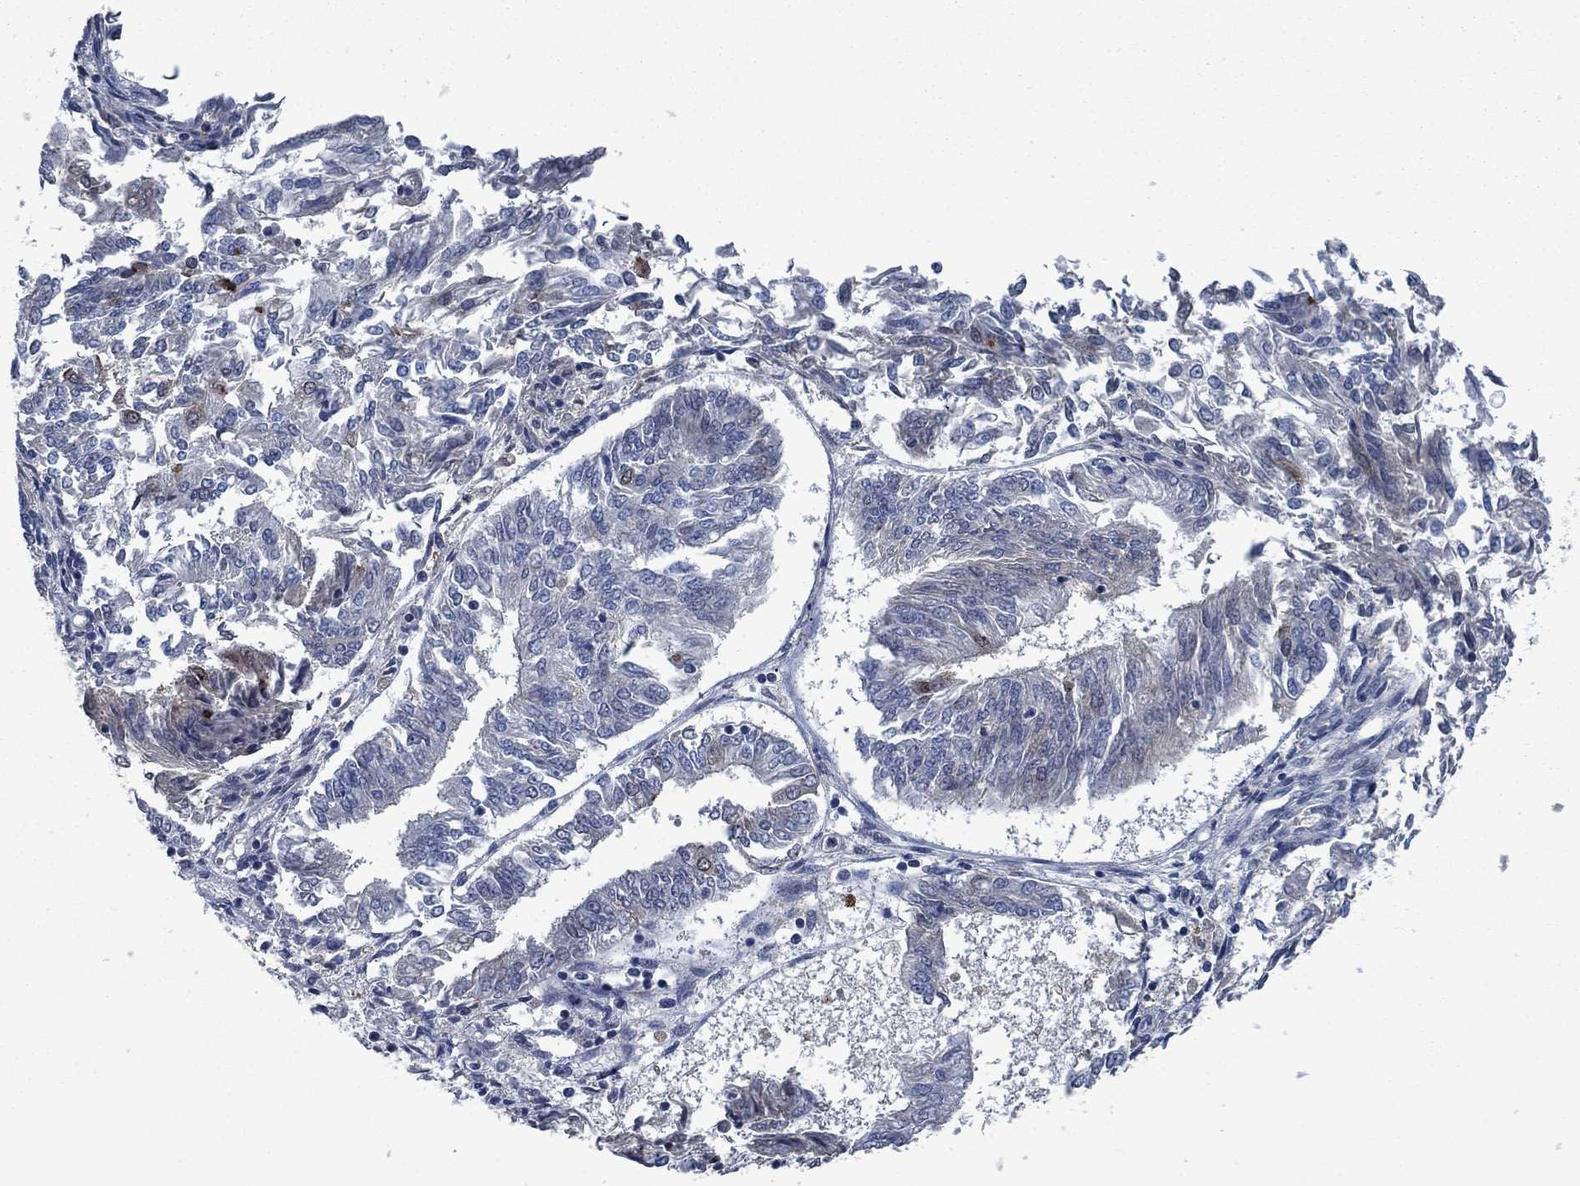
{"staining": {"intensity": "negative", "quantity": "none", "location": "none"}, "tissue": "endometrial cancer", "cell_type": "Tumor cells", "image_type": "cancer", "snomed": [{"axis": "morphology", "description": "Adenocarcinoma, NOS"}, {"axis": "topography", "description": "Endometrium"}], "caption": "This micrograph is of adenocarcinoma (endometrial) stained with immunohistochemistry to label a protein in brown with the nuclei are counter-stained blue. There is no staining in tumor cells.", "gene": "PNMA8A", "patient": {"sex": "female", "age": 58}}